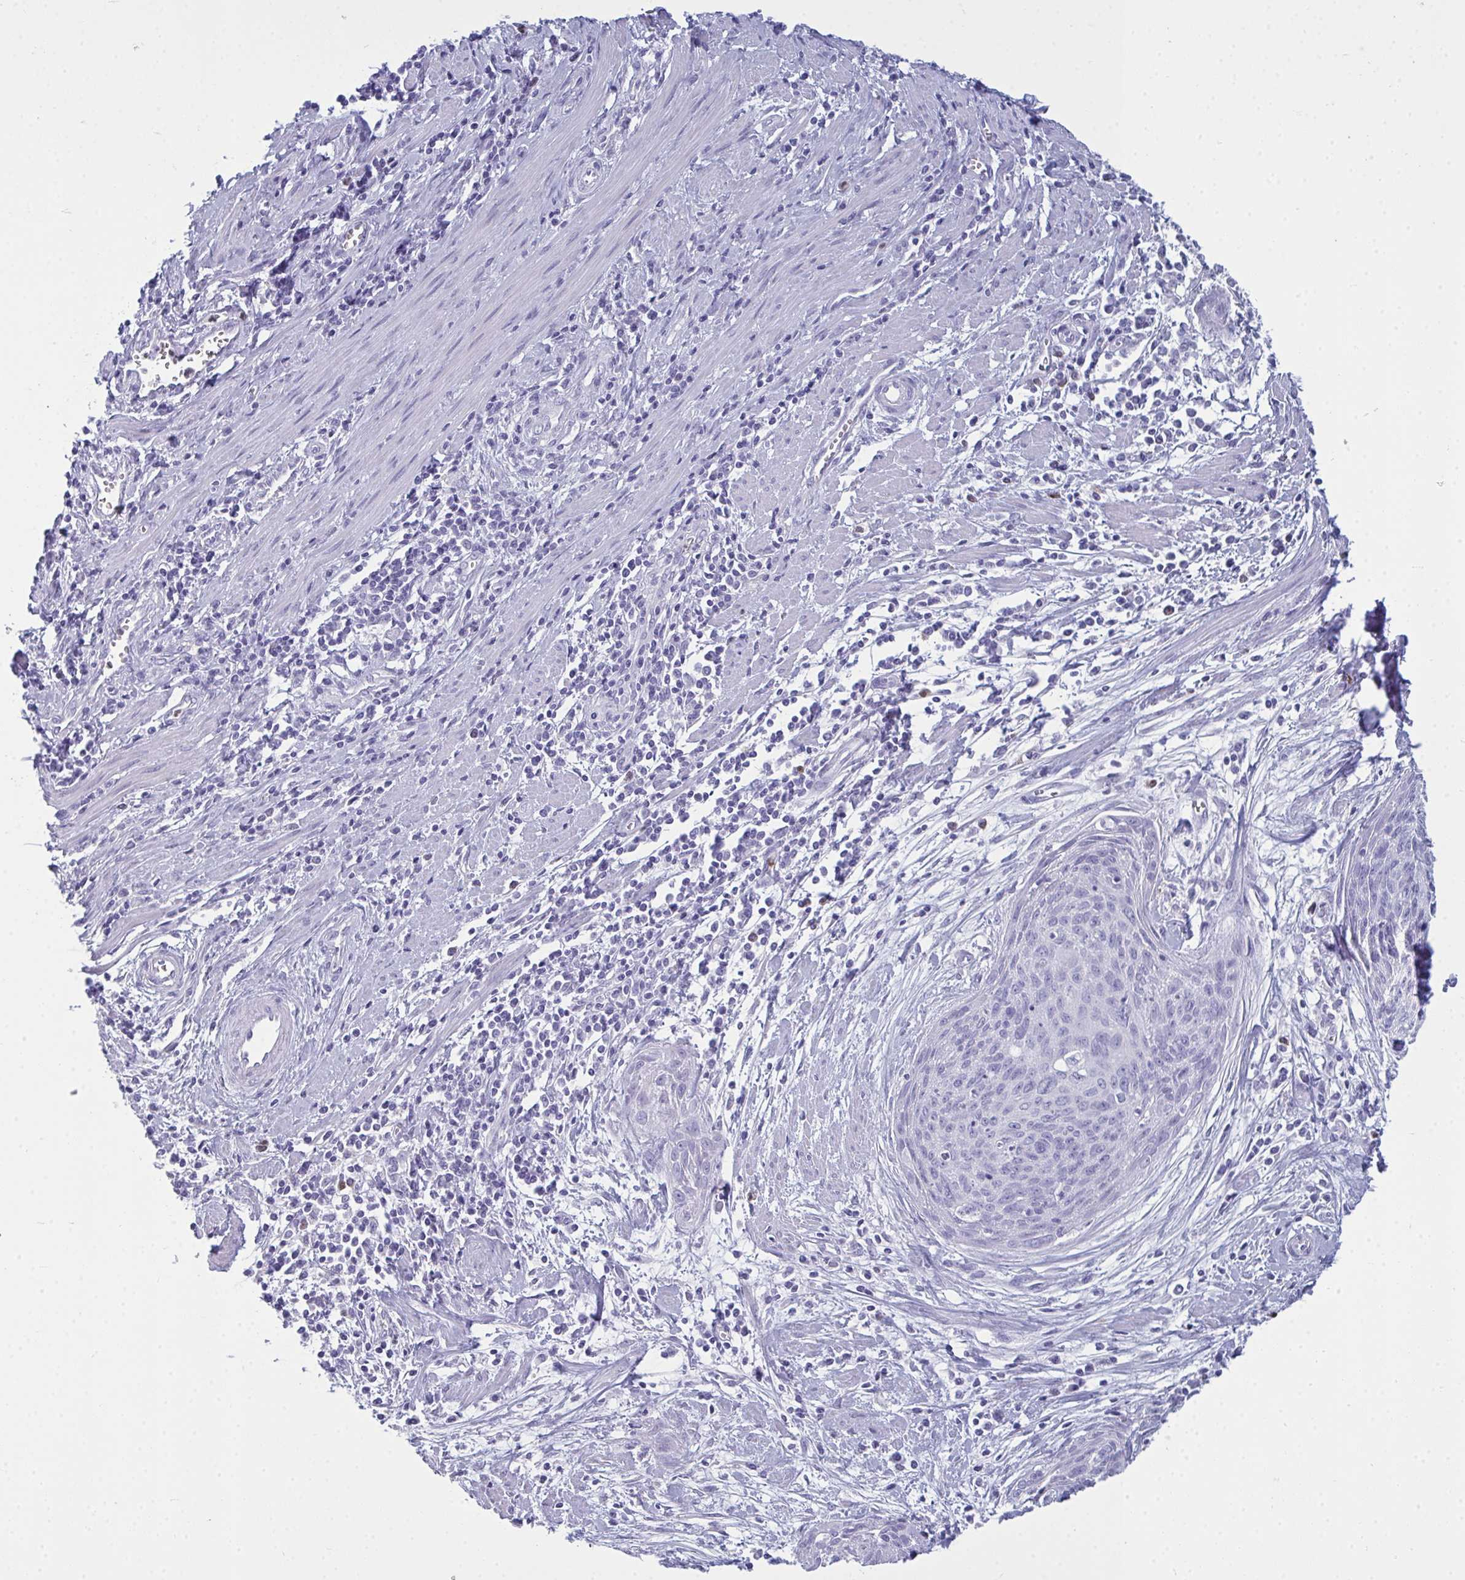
{"staining": {"intensity": "negative", "quantity": "none", "location": "none"}, "tissue": "cervical cancer", "cell_type": "Tumor cells", "image_type": "cancer", "snomed": [{"axis": "morphology", "description": "Squamous cell carcinoma, NOS"}, {"axis": "topography", "description": "Cervix"}], "caption": "Tumor cells show no significant staining in squamous cell carcinoma (cervical).", "gene": "SERPINB10", "patient": {"sex": "female", "age": 55}}